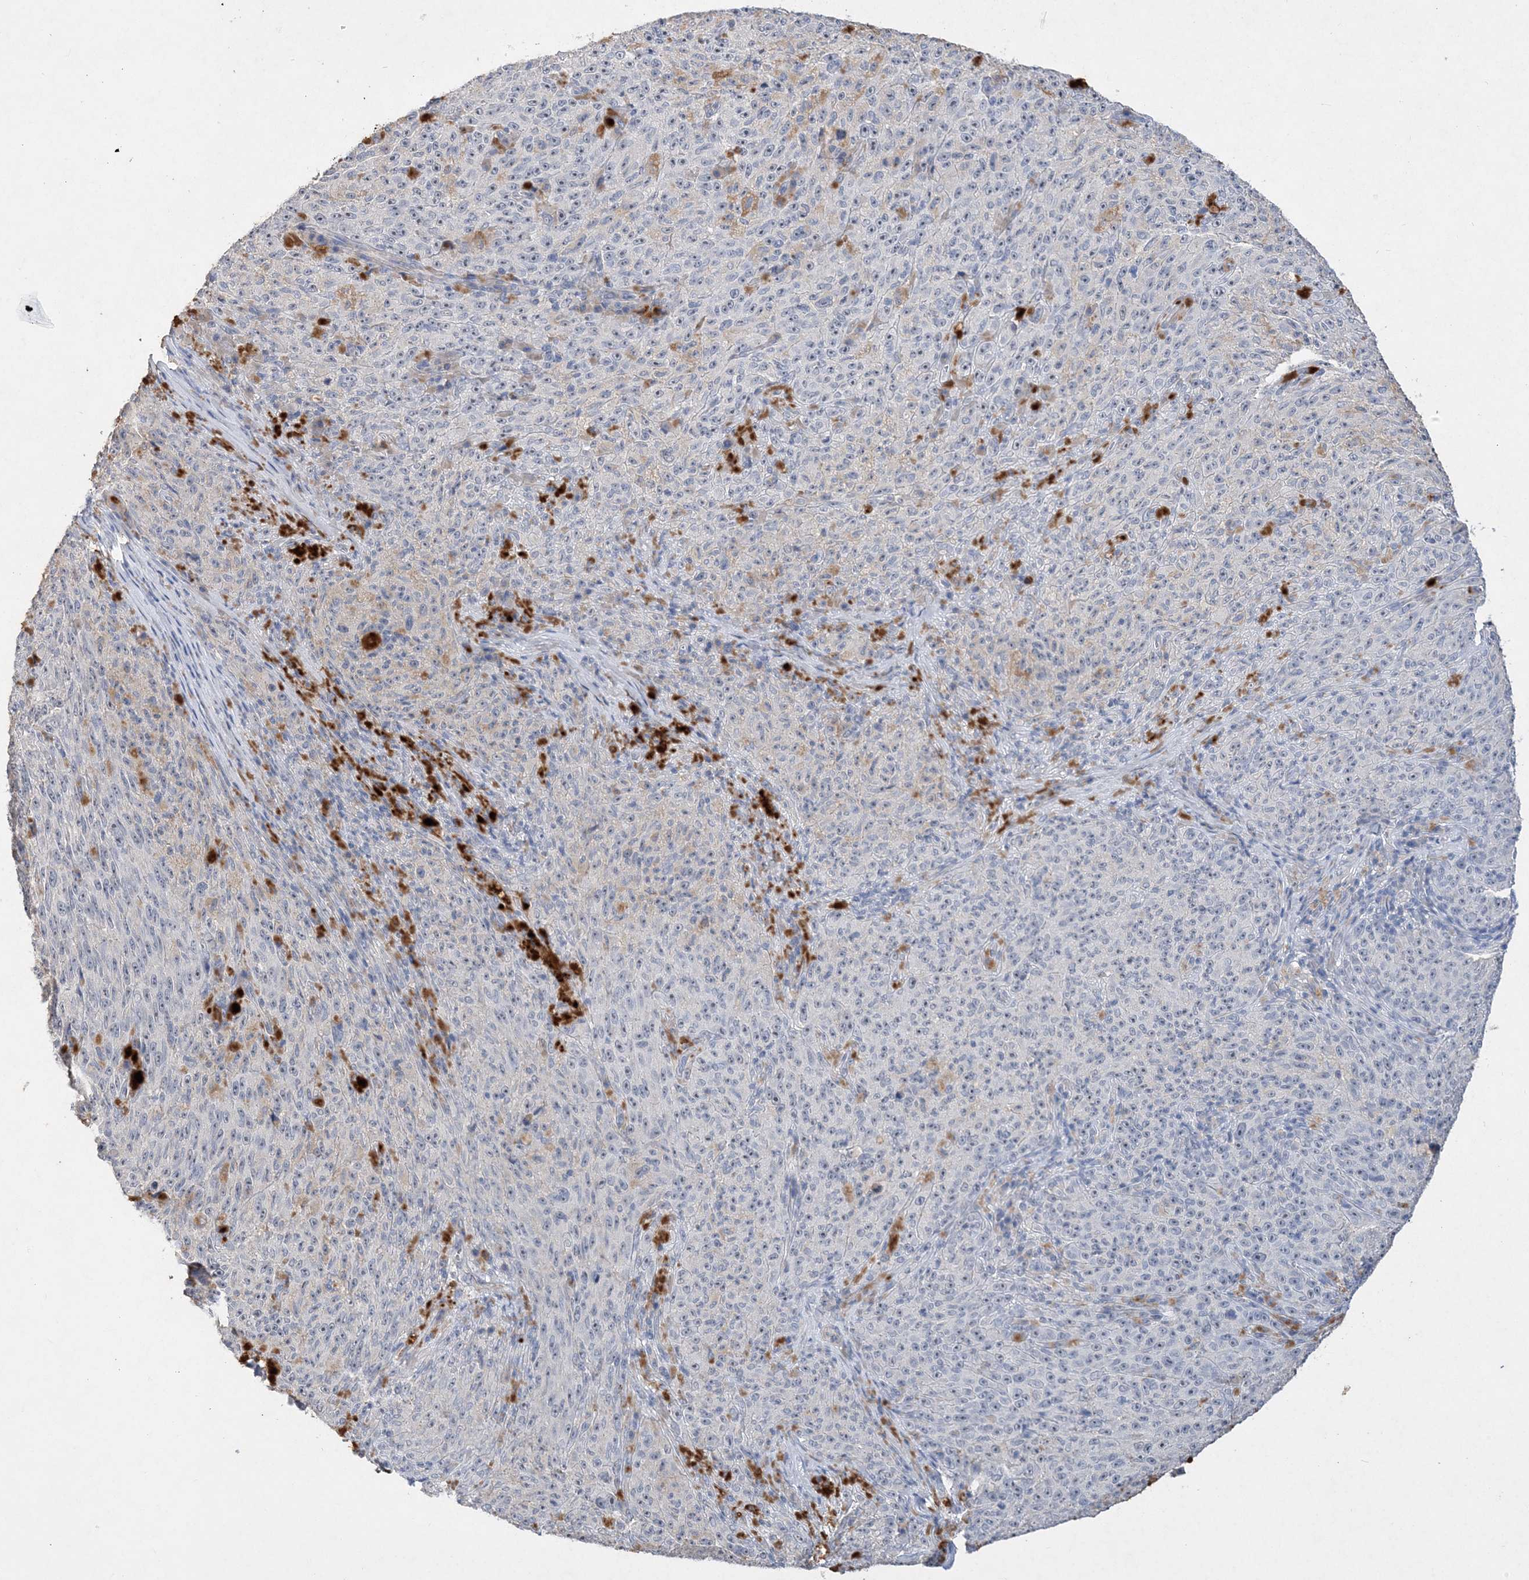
{"staining": {"intensity": "negative", "quantity": "none", "location": "none"}, "tissue": "melanoma", "cell_type": "Tumor cells", "image_type": "cancer", "snomed": [{"axis": "morphology", "description": "Malignant melanoma, NOS"}, {"axis": "topography", "description": "Skin"}], "caption": "Micrograph shows no protein staining in tumor cells of malignant melanoma tissue.", "gene": "C11orf58", "patient": {"sex": "female", "age": 82}}